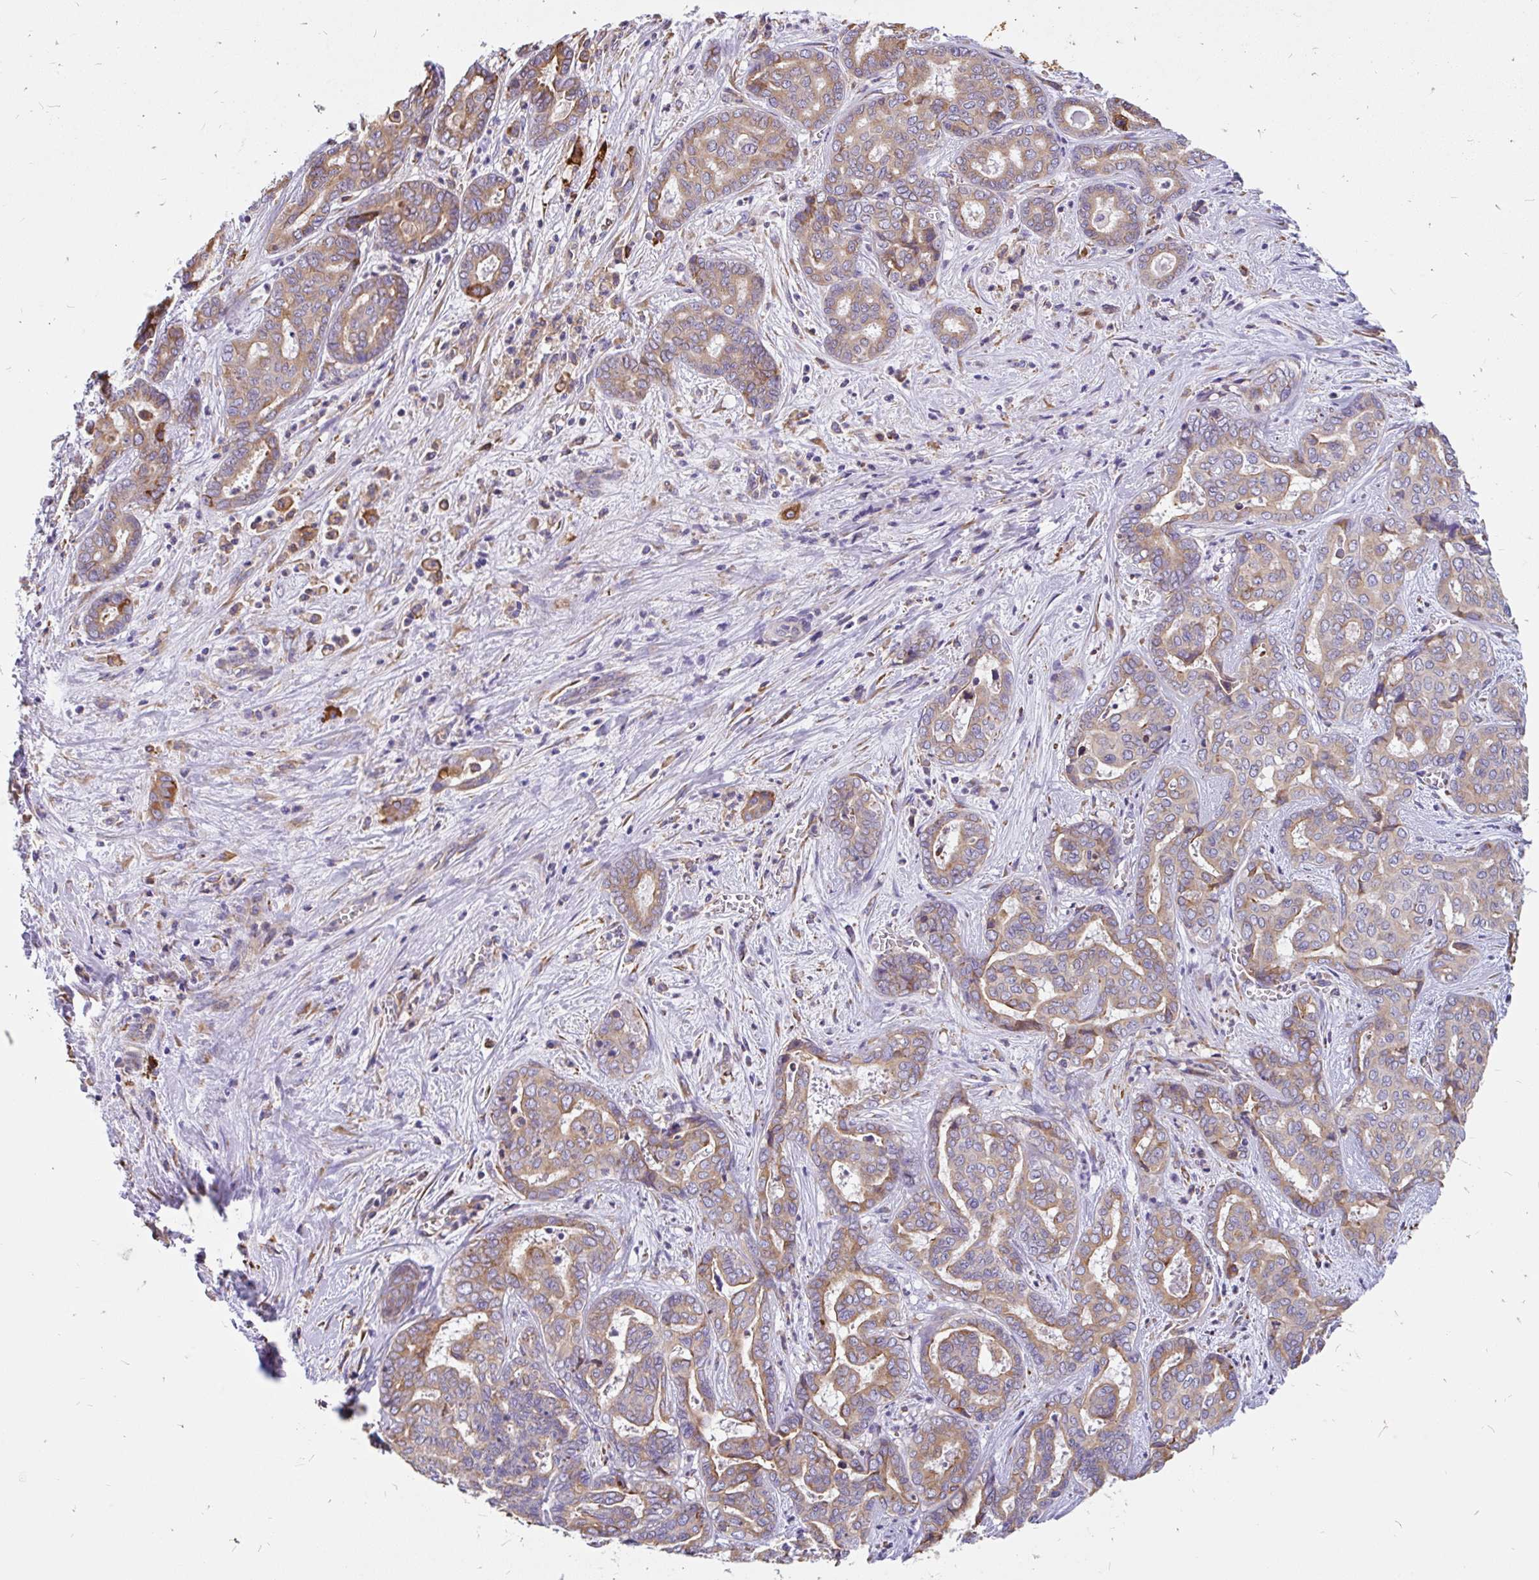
{"staining": {"intensity": "moderate", "quantity": "25%-75%", "location": "cytoplasmic/membranous"}, "tissue": "liver cancer", "cell_type": "Tumor cells", "image_type": "cancer", "snomed": [{"axis": "morphology", "description": "Cholangiocarcinoma"}, {"axis": "topography", "description": "Liver"}], "caption": "Immunohistochemistry (IHC) micrograph of neoplastic tissue: human cholangiocarcinoma (liver) stained using IHC demonstrates medium levels of moderate protein expression localized specifically in the cytoplasmic/membranous of tumor cells, appearing as a cytoplasmic/membranous brown color.", "gene": "EML5", "patient": {"sex": "female", "age": 64}}